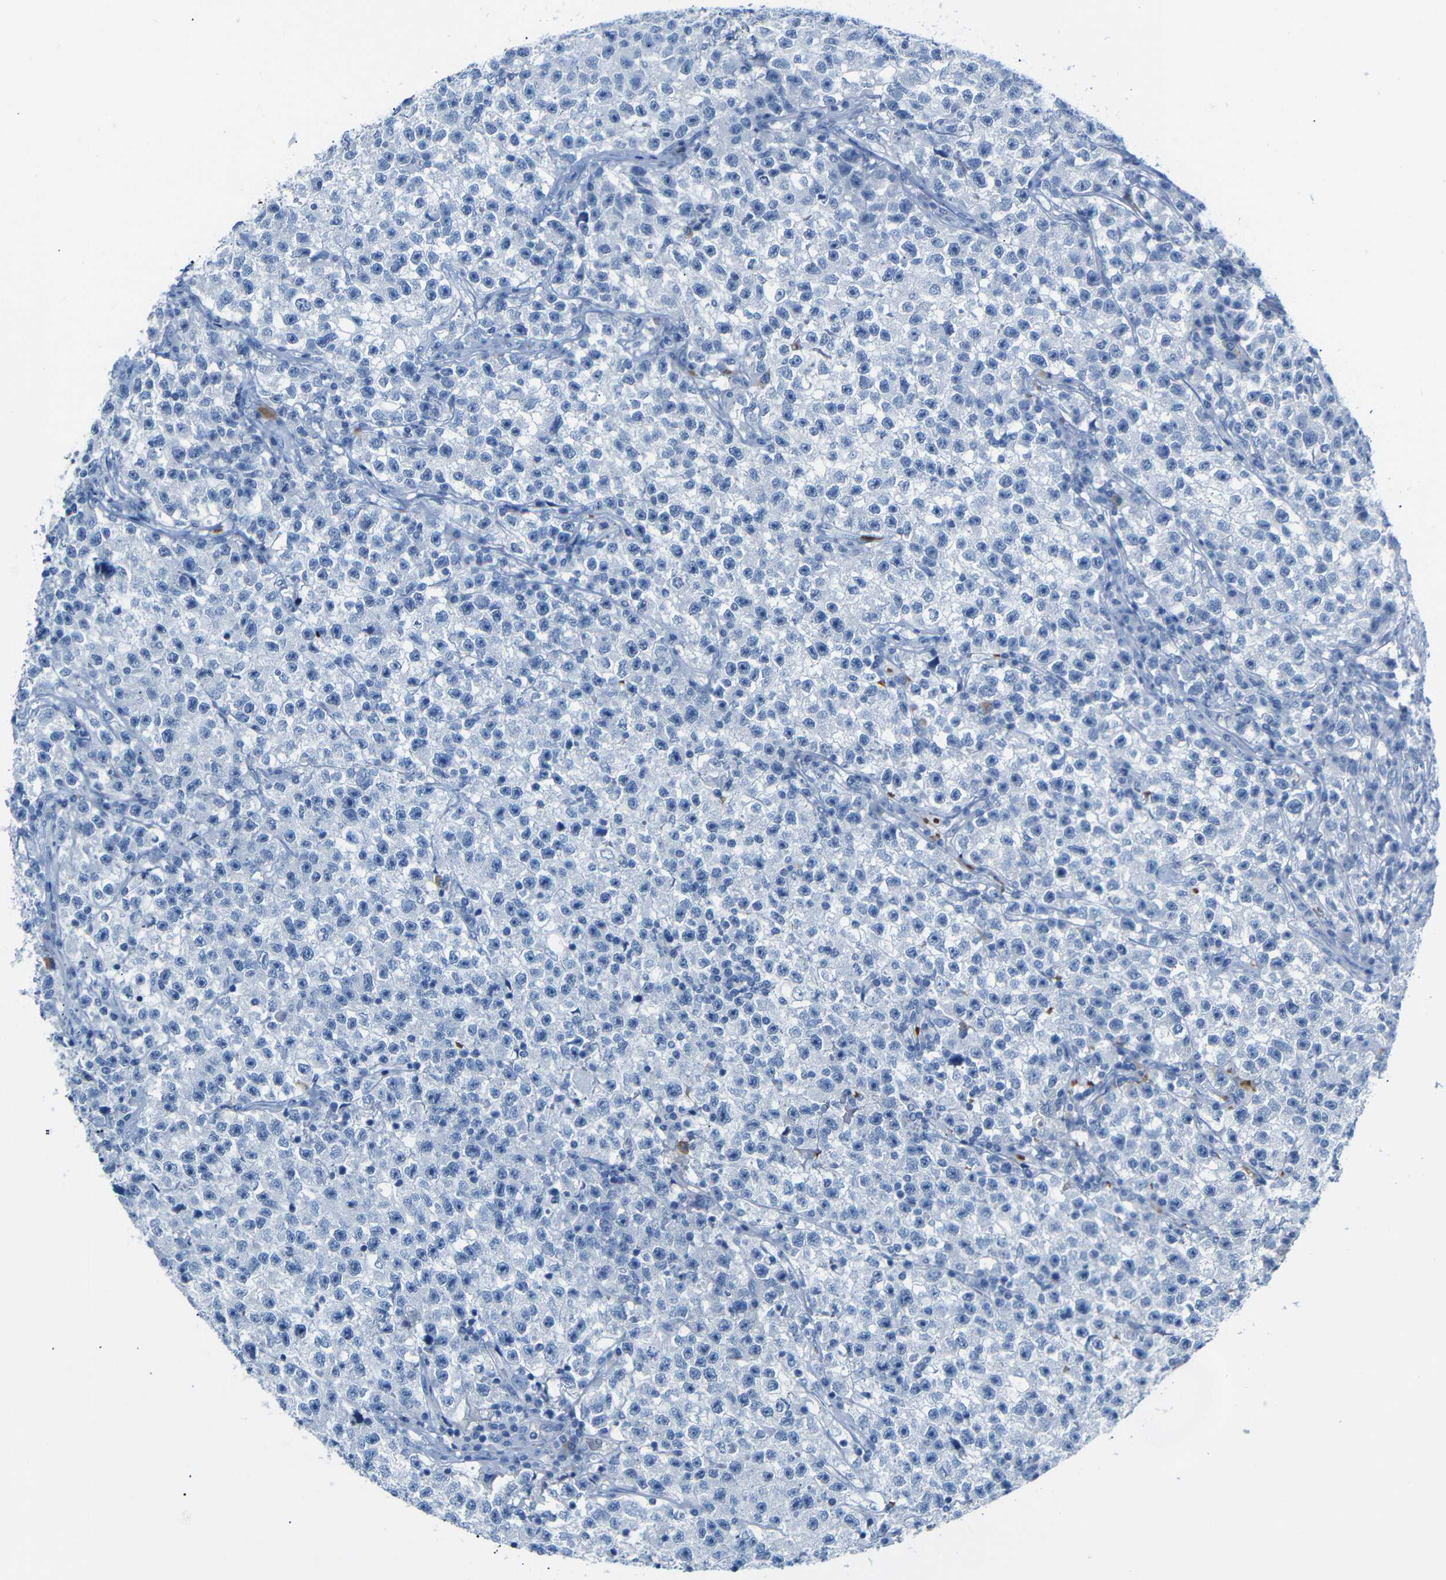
{"staining": {"intensity": "negative", "quantity": "none", "location": "none"}, "tissue": "testis cancer", "cell_type": "Tumor cells", "image_type": "cancer", "snomed": [{"axis": "morphology", "description": "Seminoma, NOS"}, {"axis": "topography", "description": "Testis"}], "caption": "Tumor cells are negative for protein expression in human testis seminoma. (DAB immunohistochemistry (IHC), high magnification).", "gene": "ERVMER34-1", "patient": {"sex": "male", "age": 22}}